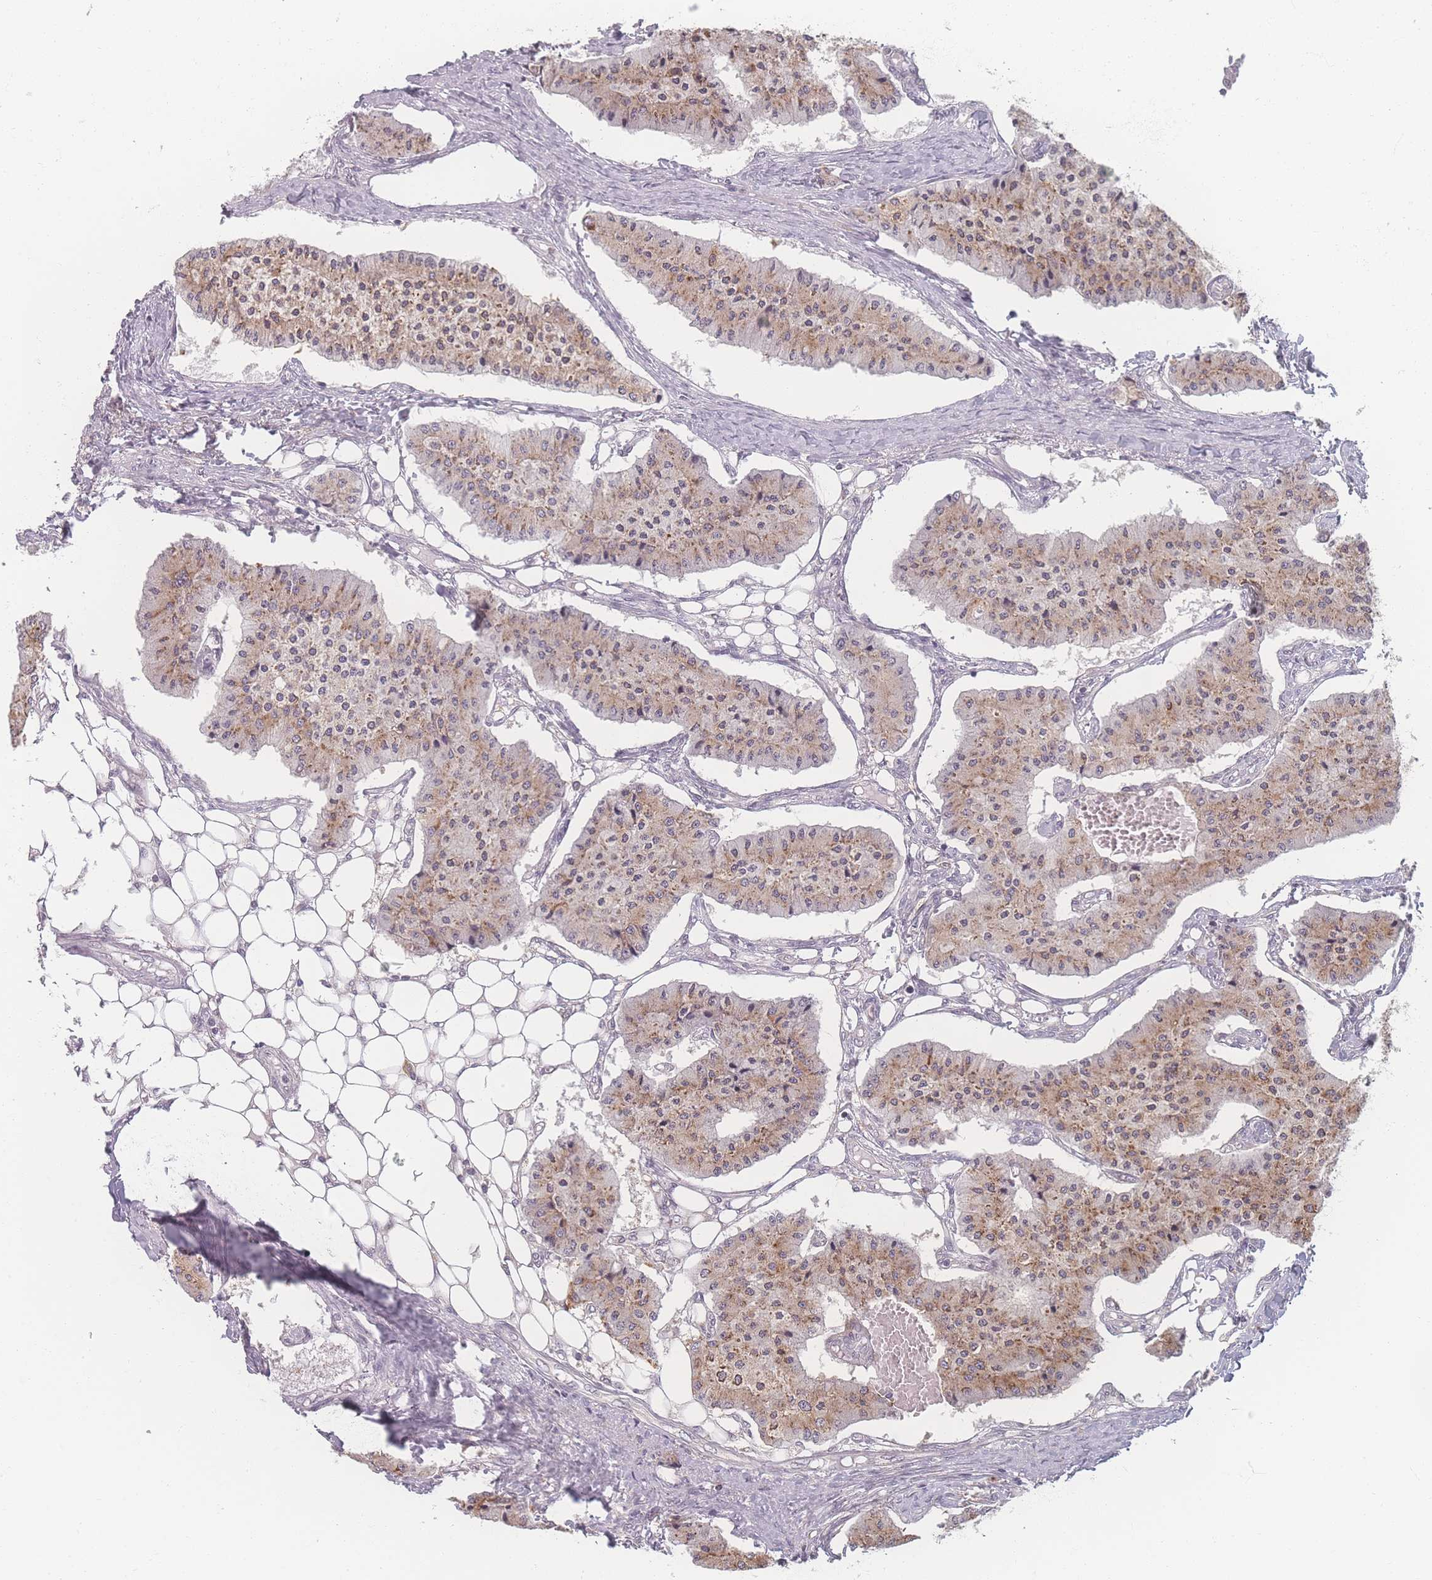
{"staining": {"intensity": "weak", "quantity": ">75%", "location": "cytoplasmic/membranous"}, "tissue": "carcinoid", "cell_type": "Tumor cells", "image_type": "cancer", "snomed": [{"axis": "morphology", "description": "Carcinoid, malignant, NOS"}, {"axis": "topography", "description": "Colon"}], "caption": "Human carcinoid (malignant) stained for a protein (brown) reveals weak cytoplasmic/membranous positive positivity in about >75% of tumor cells.", "gene": "ZC3H13", "patient": {"sex": "female", "age": 52}}